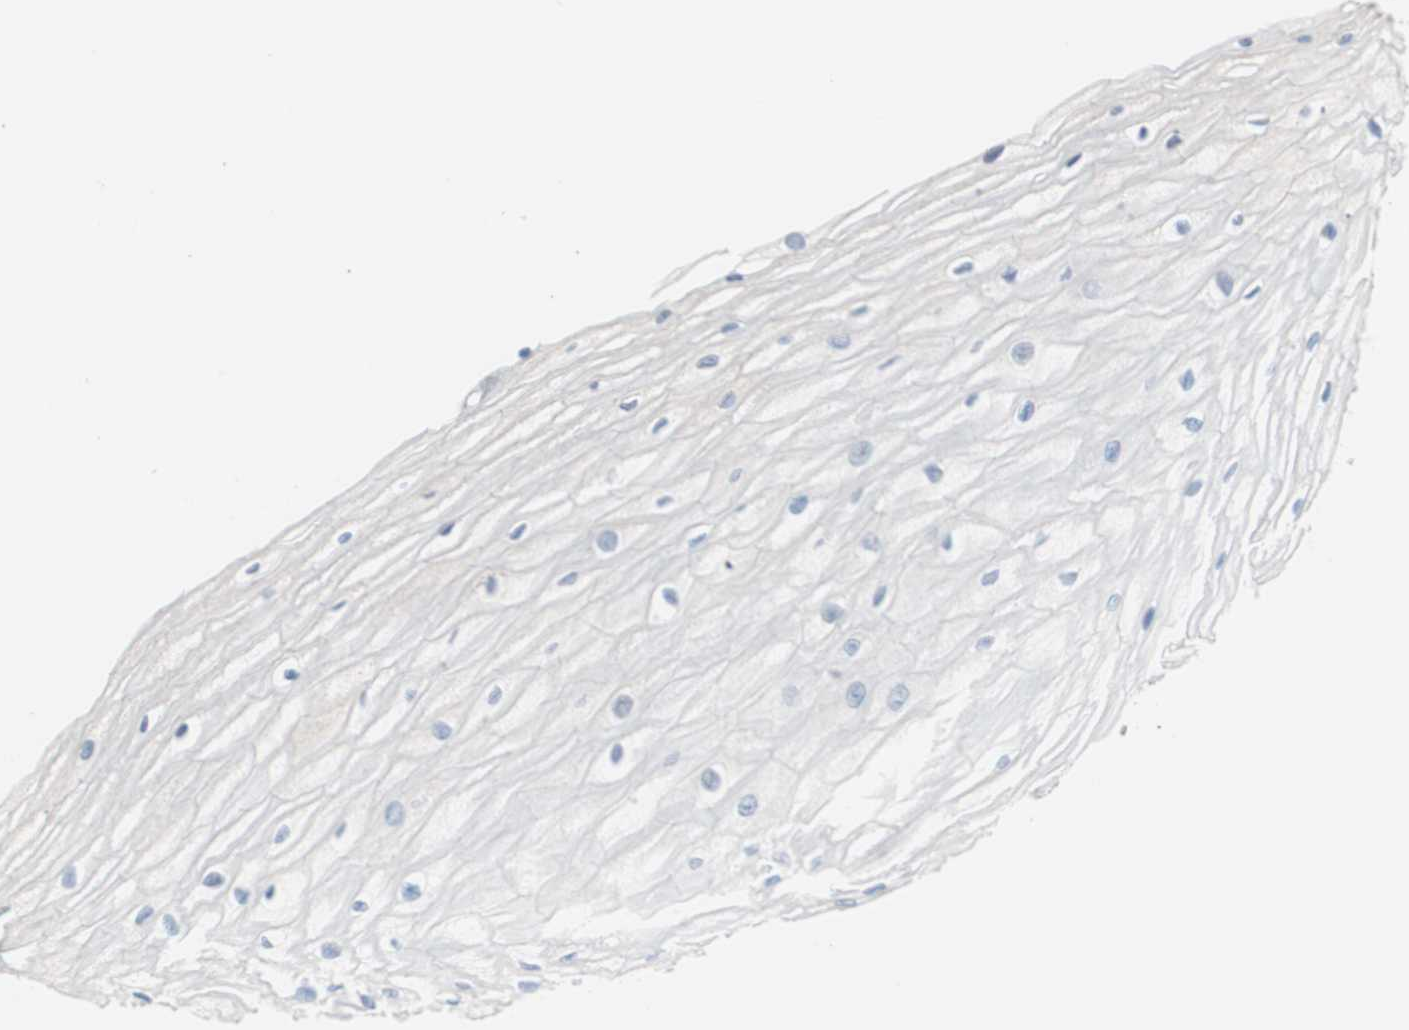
{"staining": {"intensity": "negative", "quantity": "none", "location": "none"}, "tissue": "esophagus", "cell_type": "Squamous epithelial cells", "image_type": "normal", "snomed": [{"axis": "morphology", "description": "Normal tissue, NOS"}, {"axis": "morphology", "description": "Squamous cell carcinoma, NOS"}, {"axis": "topography", "description": "Esophagus"}], "caption": "An IHC photomicrograph of benign esophagus is shown. There is no staining in squamous epithelial cells of esophagus.", "gene": "VIL1", "patient": {"sex": "male", "age": 65}}